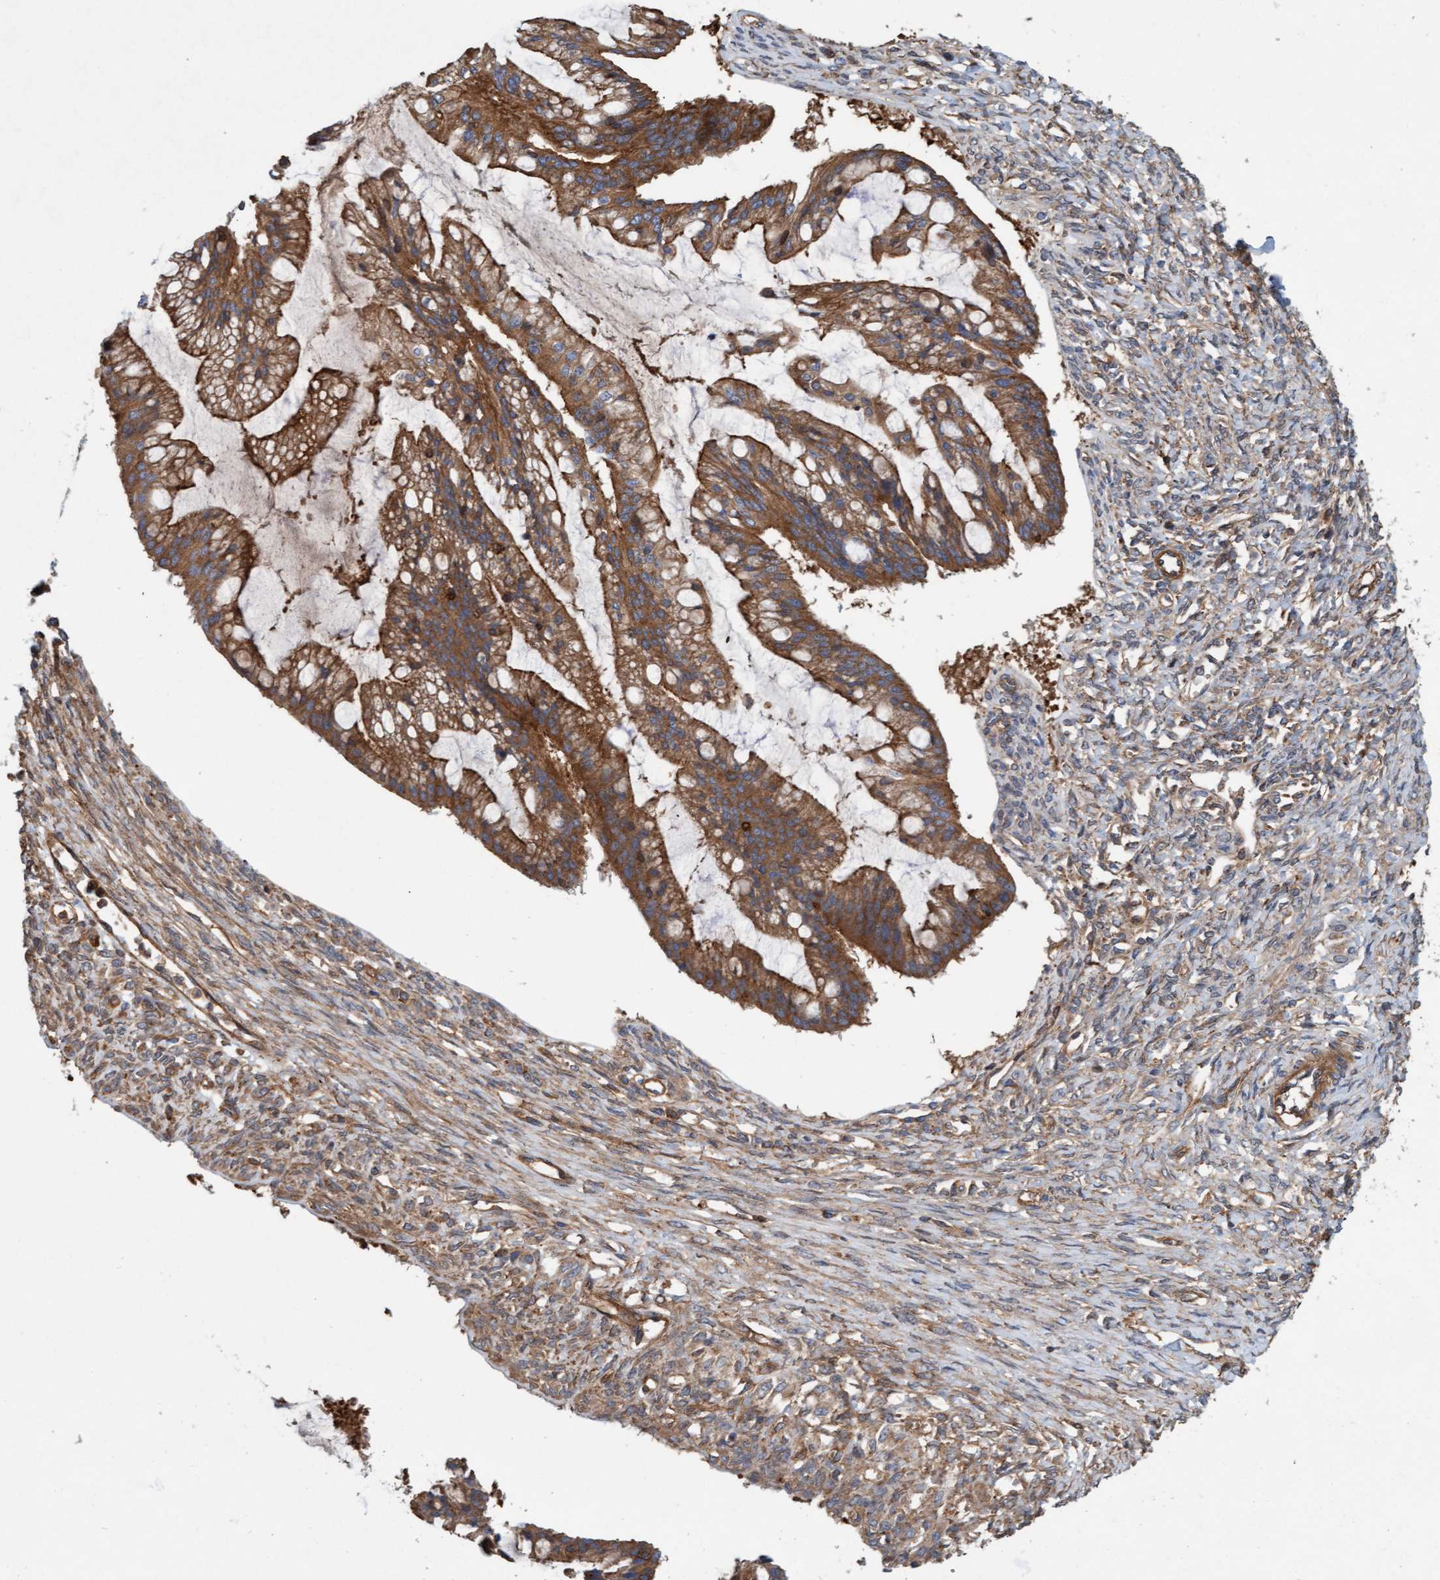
{"staining": {"intensity": "strong", "quantity": ">75%", "location": "cytoplasmic/membranous"}, "tissue": "ovarian cancer", "cell_type": "Tumor cells", "image_type": "cancer", "snomed": [{"axis": "morphology", "description": "Cystadenocarcinoma, mucinous, NOS"}, {"axis": "topography", "description": "Ovary"}], "caption": "Ovarian cancer (mucinous cystadenocarcinoma) was stained to show a protein in brown. There is high levels of strong cytoplasmic/membranous positivity in about >75% of tumor cells.", "gene": "ERAL1", "patient": {"sex": "female", "age": 73}}